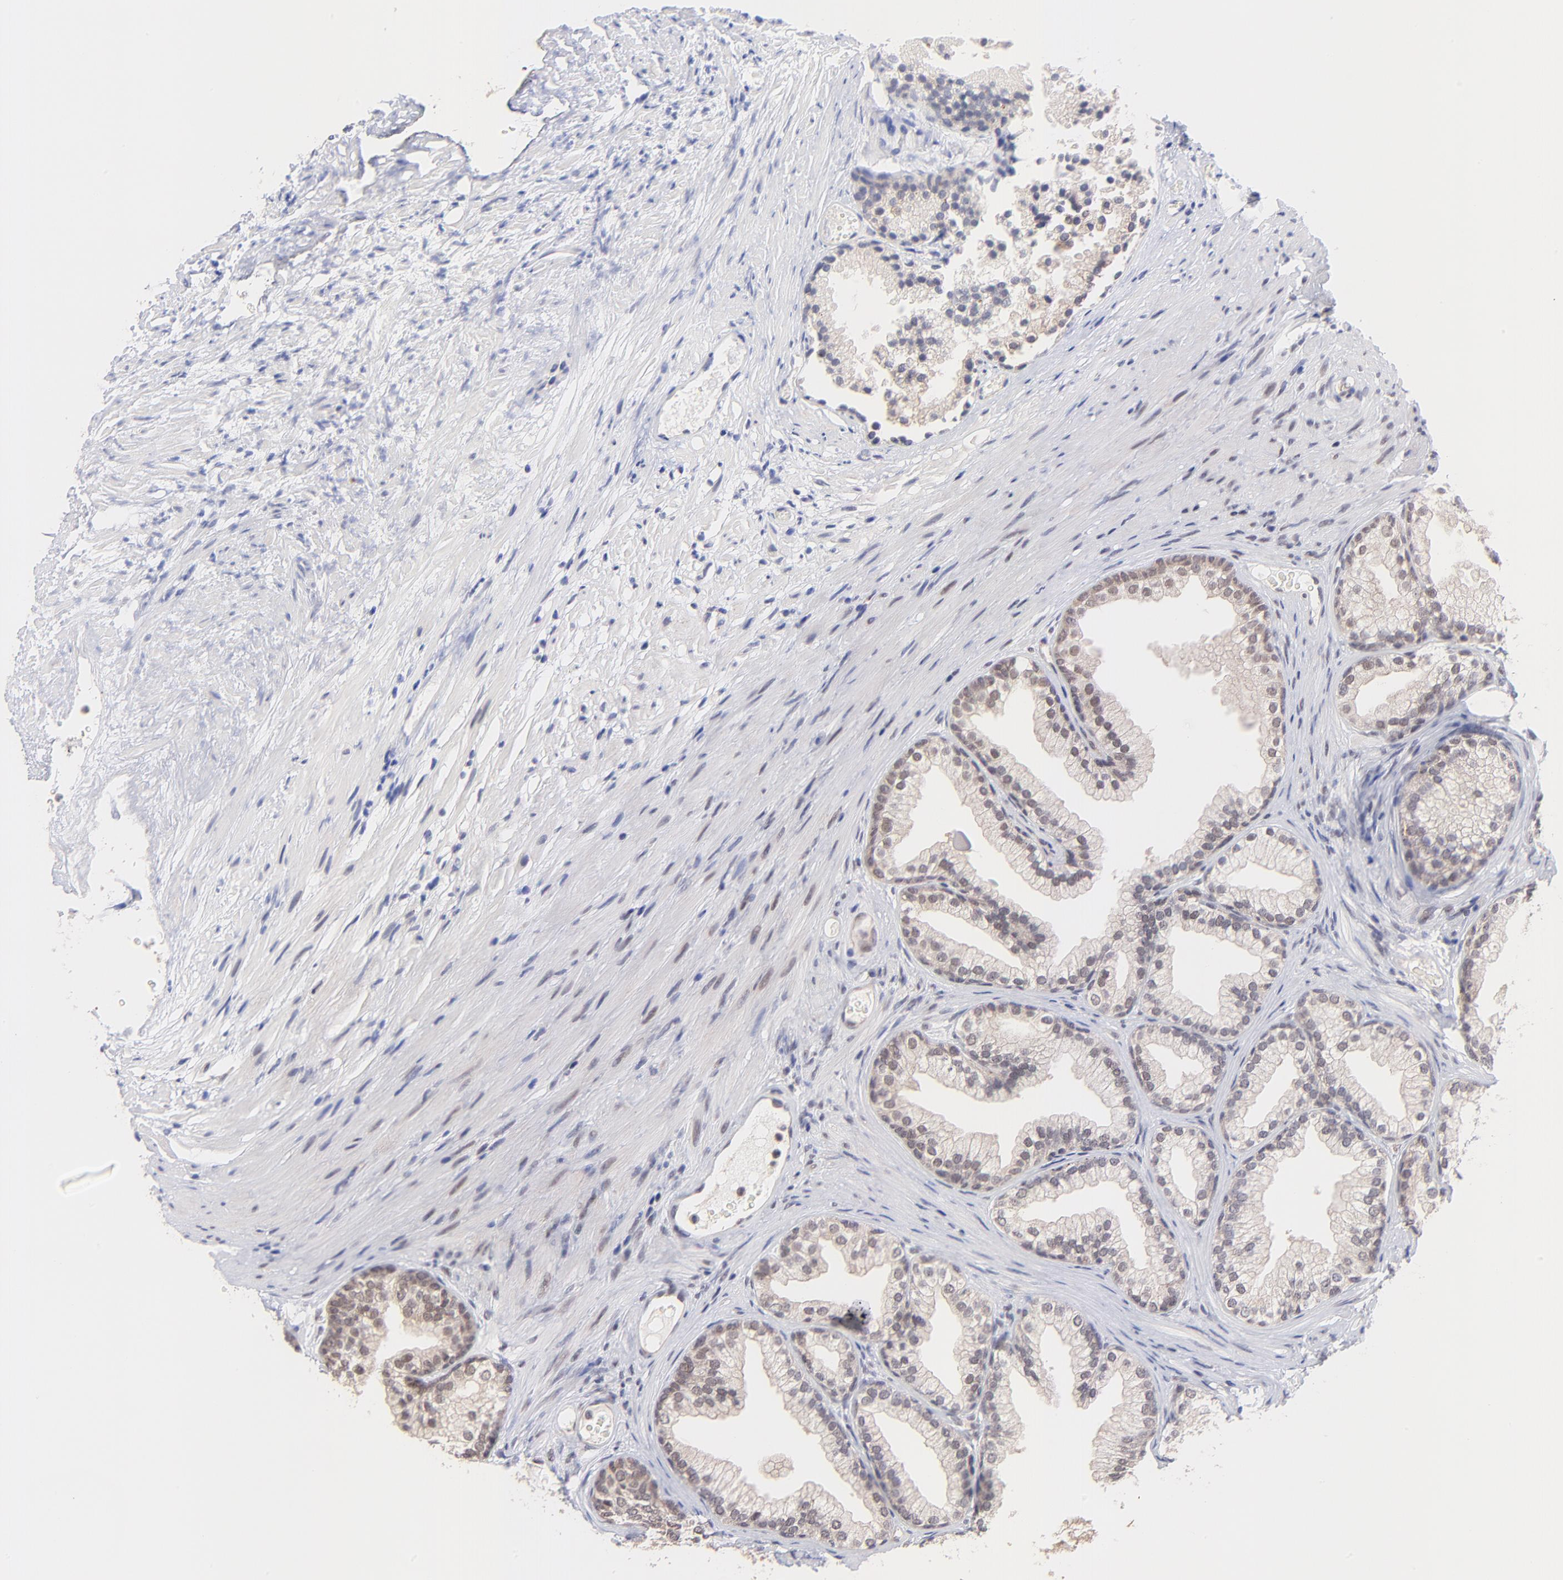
{"staining": {"intensity": "negative", "quantity": "none", "location": "none"}, "tissue": "prostate", "cell_type": "Glandular cells", "image_type": "normal", "snomed": [{"axis": "morphology", "description": "Normal tissue, NOS"}, {"axis": "topography", "description": "Prostate"}], "caption": "This is a micrograph of immunohistochemistry staining of unremarkable prostate, which shows no positivity in glandular cells.", "gene": "ZNF747", "patient": {"sex": "male", "age": 76}}